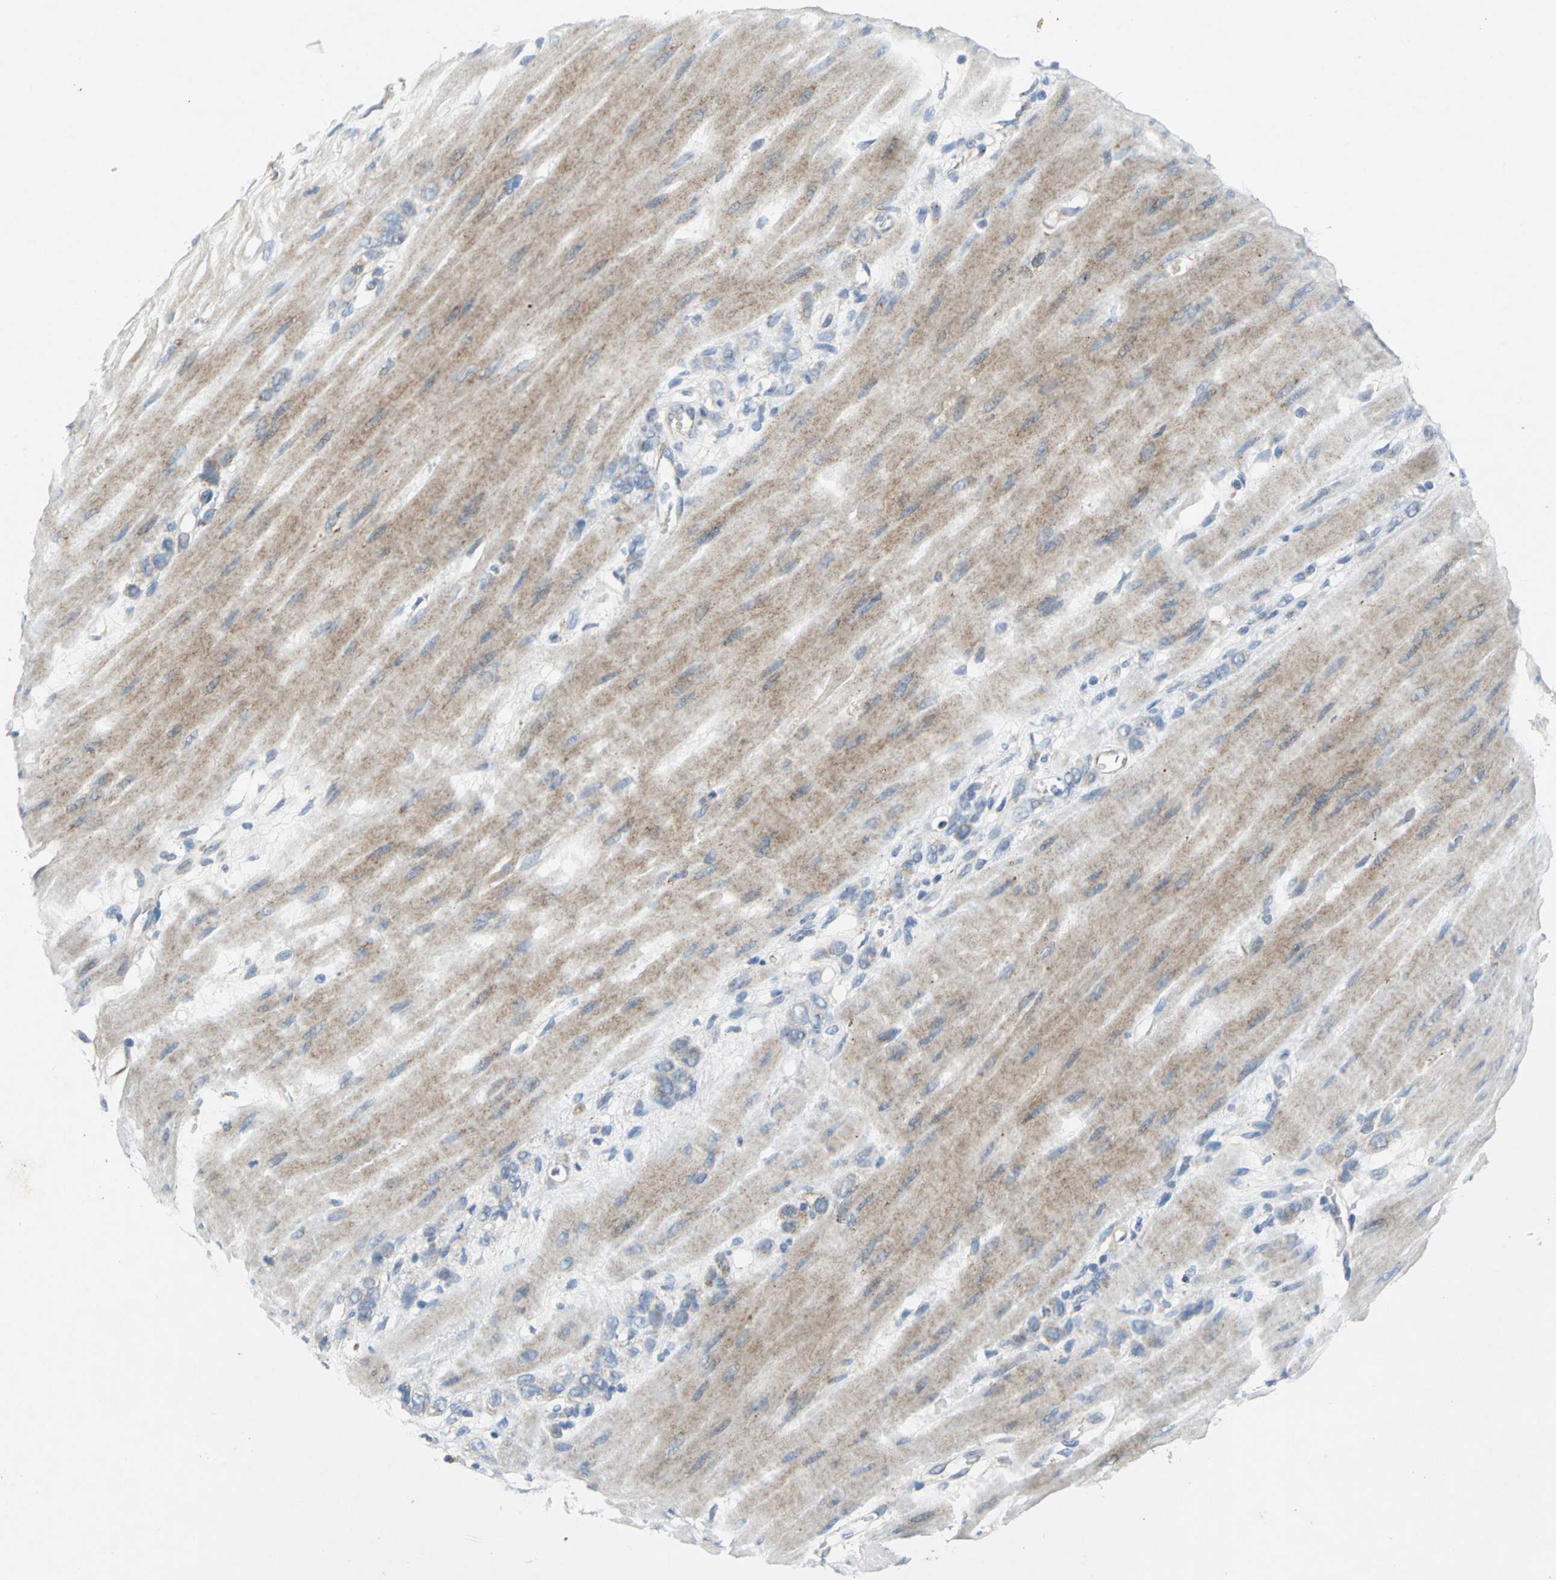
{"staining": {"intensity": "weak", "quantity": "25%-75%", "location": "cytoplasmic/membranous"}, "tissue": "stomach cancer", "cell_type": "Tumor cells", "image_type": "cancer", "snomed": [{"axis": "morphology", "description": "Adenocarcinoma, NOS"}, {"axis": "topography", "description": "Stomach"}], "caption": "Stomach adenocarcinoma stained with DAB immunohistochemistry (IHC) displays low levels of weak cytoplasmic/membranous positivity in approximately 25%-75% of tumor cells.", "gene": "SPPL2B", "patient": {"sex": "male", "age": 82}}